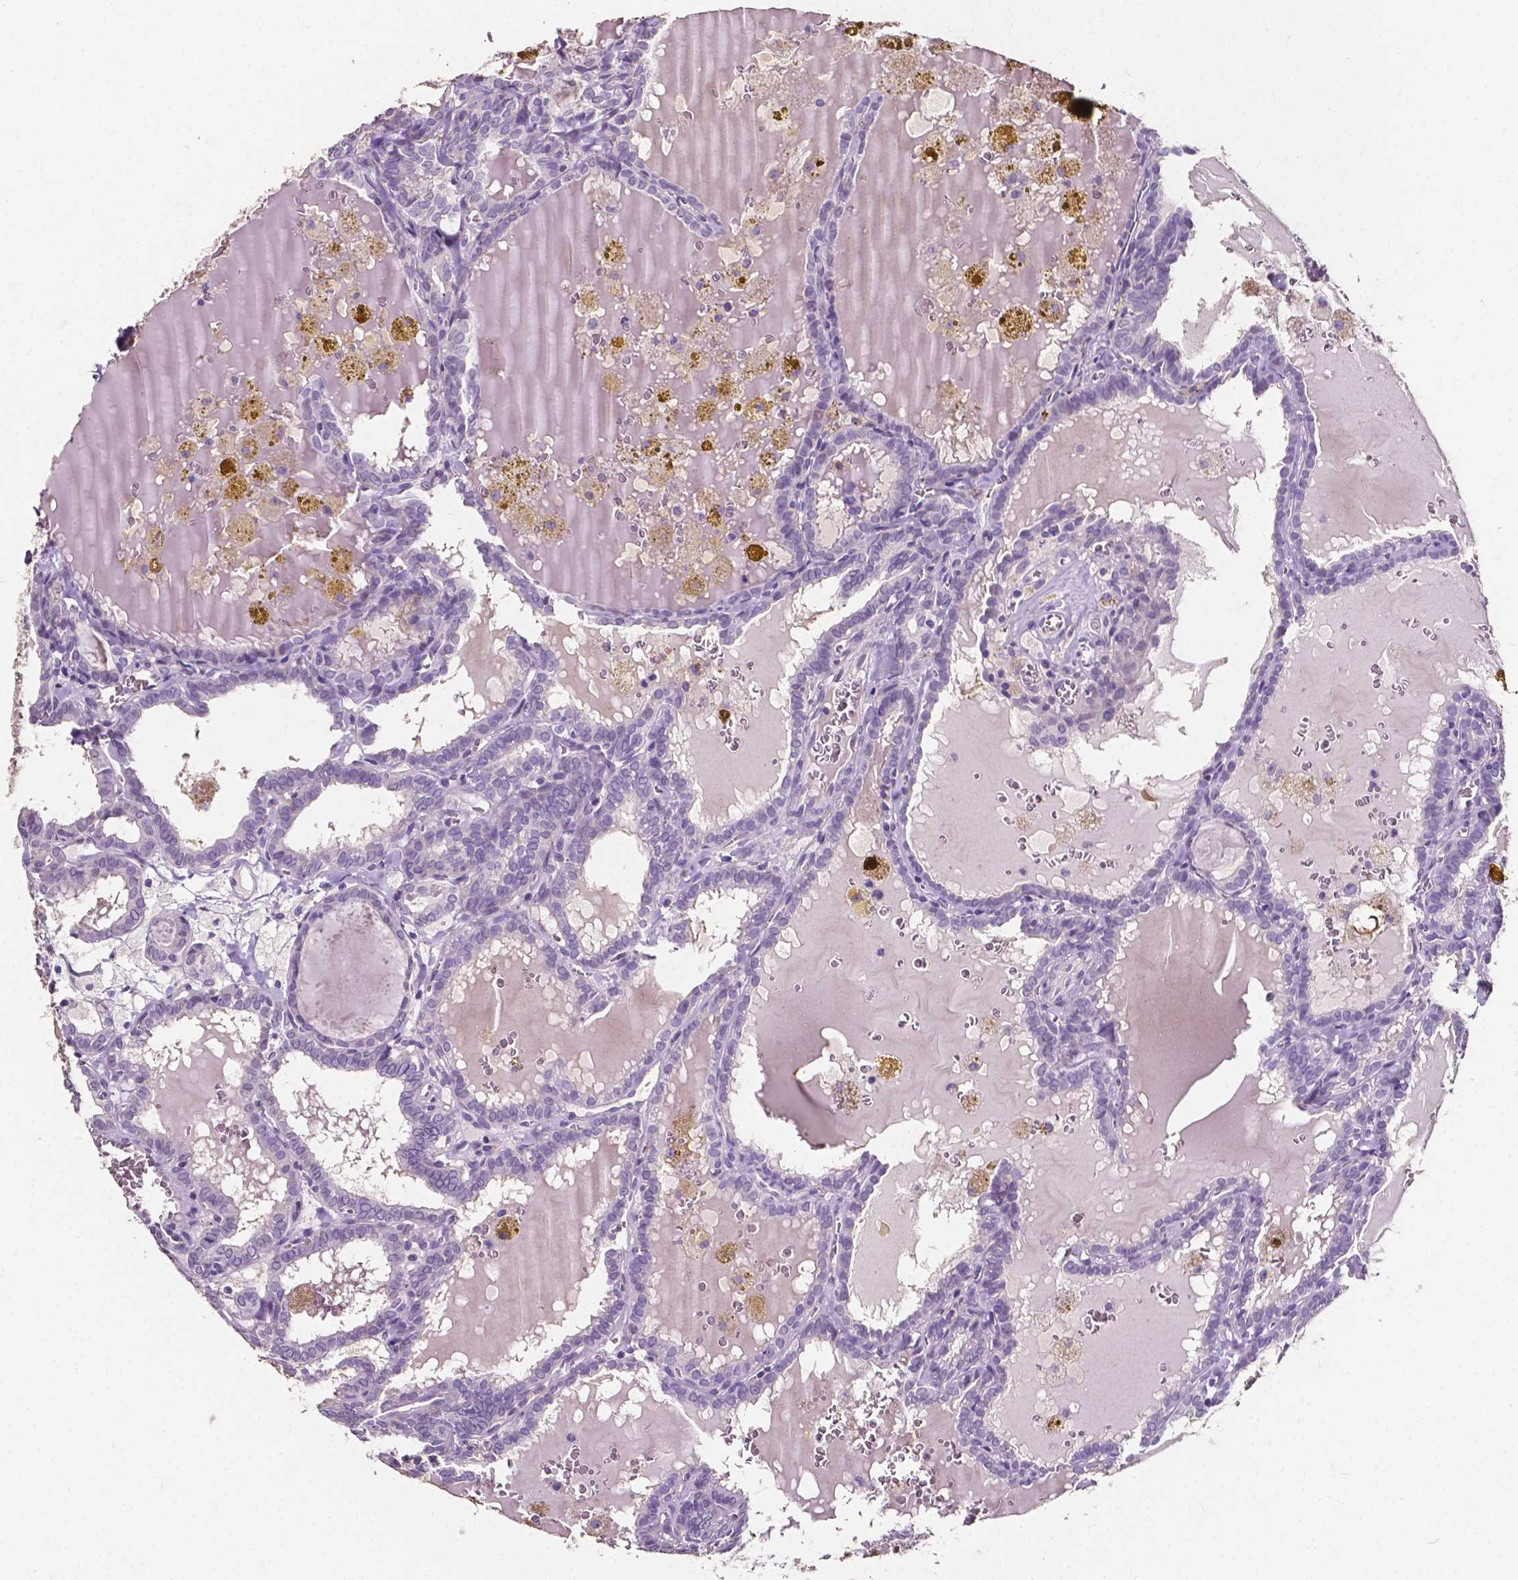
{"staining": {"intensity": "negative", "quantity": "none", "location": "none"}, "tissue": "thyroid cancer", "cell_type": "Tumor cells", "image_type": "cancer", "snomed": [{"axis": "morphology", "description": "Papillary adenocarcinoma, NOS"}, {"axis": "topography", "description": "Thyroid gland"}], "caption": "IHC micrograph of neoplastic tissue: thyroid cancer stained with DAB (3,3'-diaminobenzidine) shows no significant protein positivity in tumor cells. The staining is performed using DAB (3,3'-diaminobenzidine) brown chromogen with nuclei counter-stained in using hematoxylin.", "gene": "PSAT1", "patient": {"sex": "female", "age": 39}}